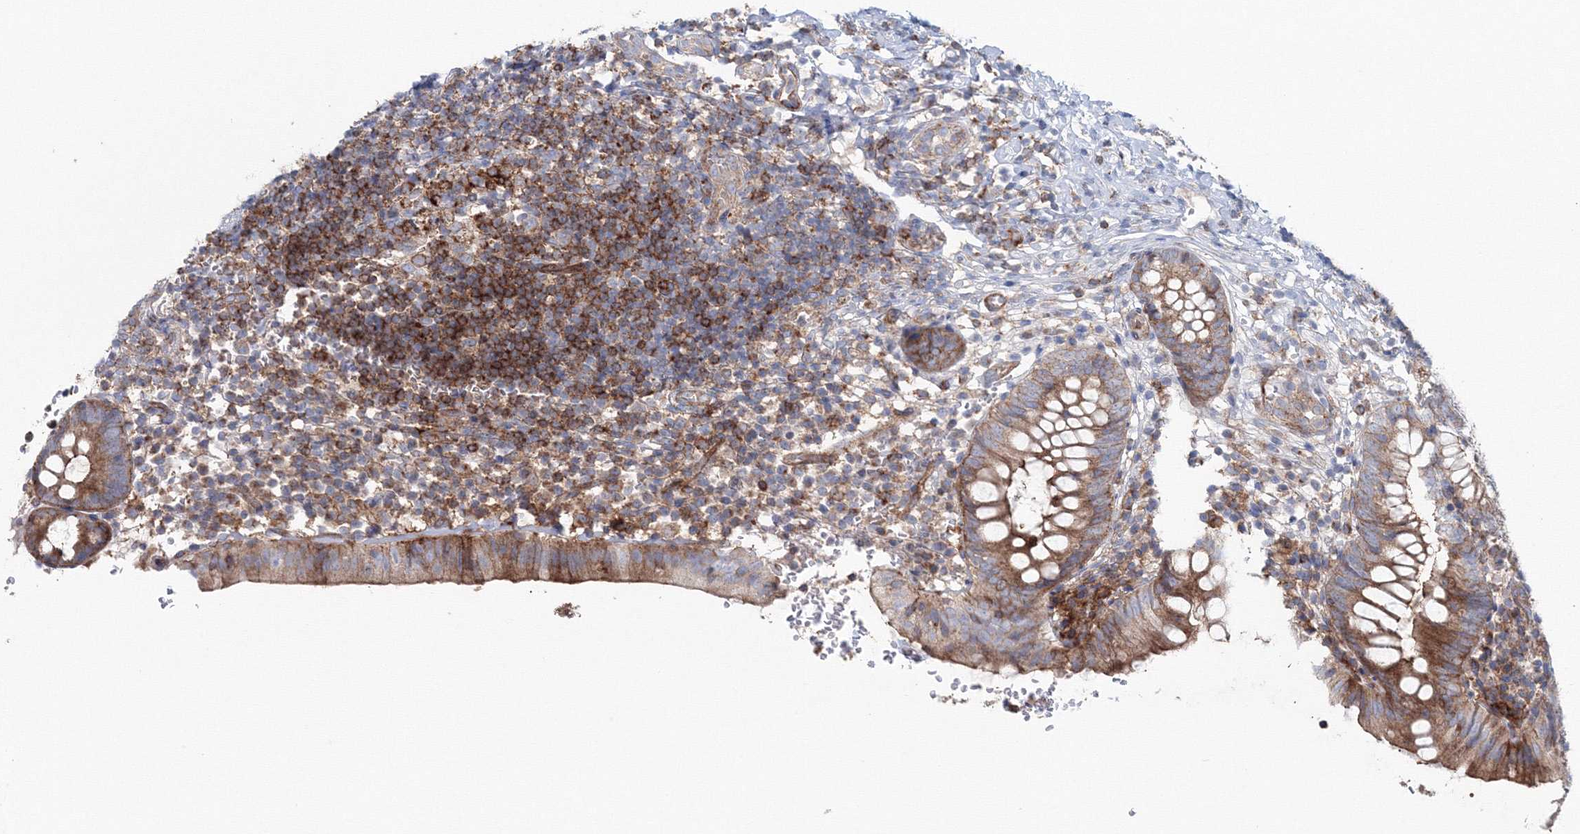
{"staining": {"intensity": "moderate", "quantity": ">75%", "location": "cytoplasmic/membranous"}, "tissue": "appendix", "cell_type": "Glandular cells", "image_type": "normal", "snomed": [{"axis": "morphology", "description": "Normal tissue, NOS"}, {"axis": "topography", "description": "Appendix"}], "caption": "Appendix stained with immunohistochemistry shows moderate cytoplasmic/membranous expression in approximately >75% of glandular cells.", "gene": "GGA2", "patient": {"sex": "male", "age": 8}}